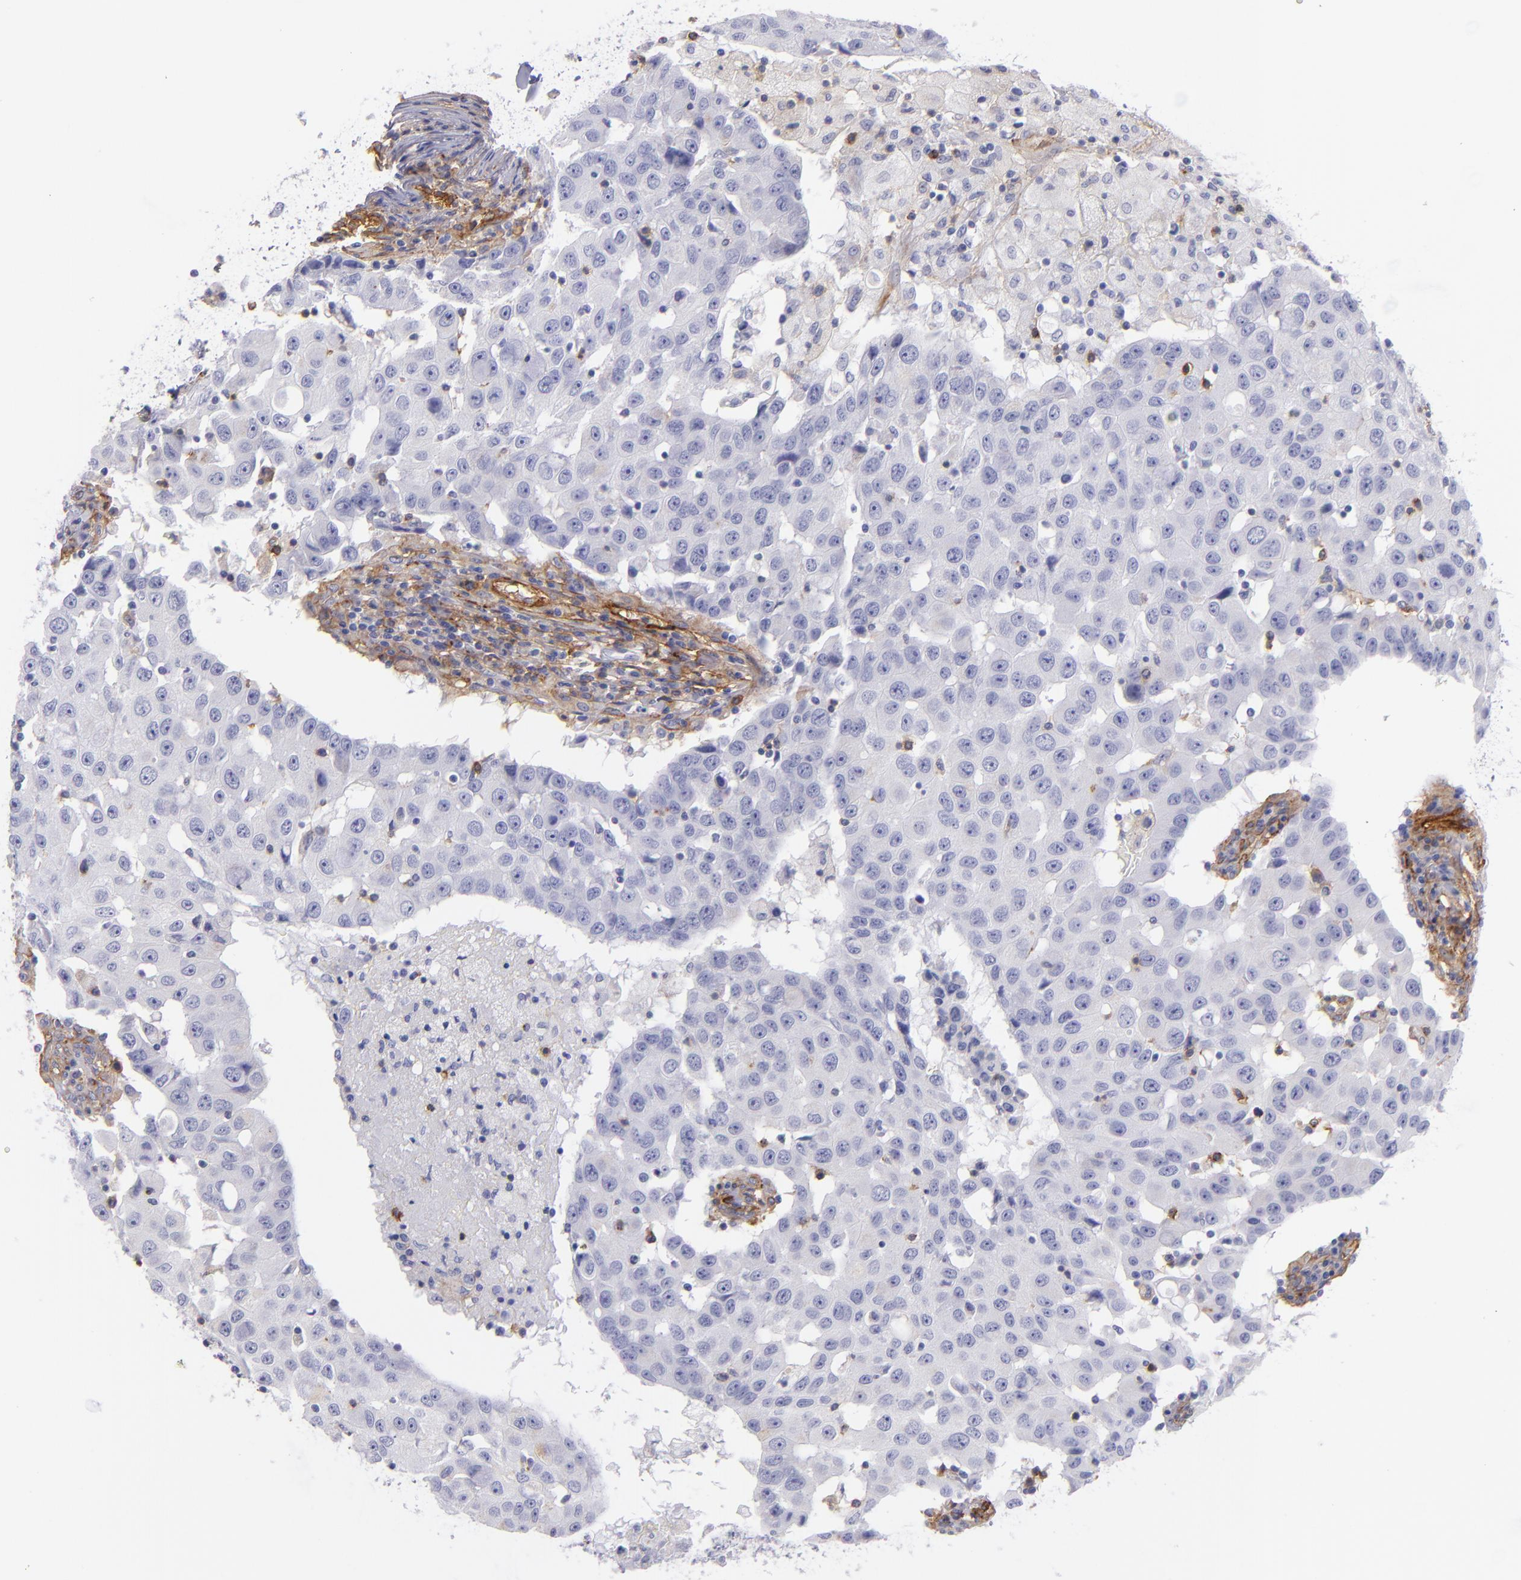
{"staining": {"intensity": "negative", "quantity": "none", "location": "none"}, "tissue": "breast cancer", "cell_type": "Tumor cells", "image_type": "cancer", "snomed": [{"axis": "morphology", "description": "Duct carcinoma"}, {"axis": "topography", "description": "Breast"}], "caption": "High power microscopy micrograph of an IHC photomicrograph of breast cancer, revealing no significant staining in tumor cells.", "gene": "ENTPD1", "patient": {"sex": "female", "age": 27}}